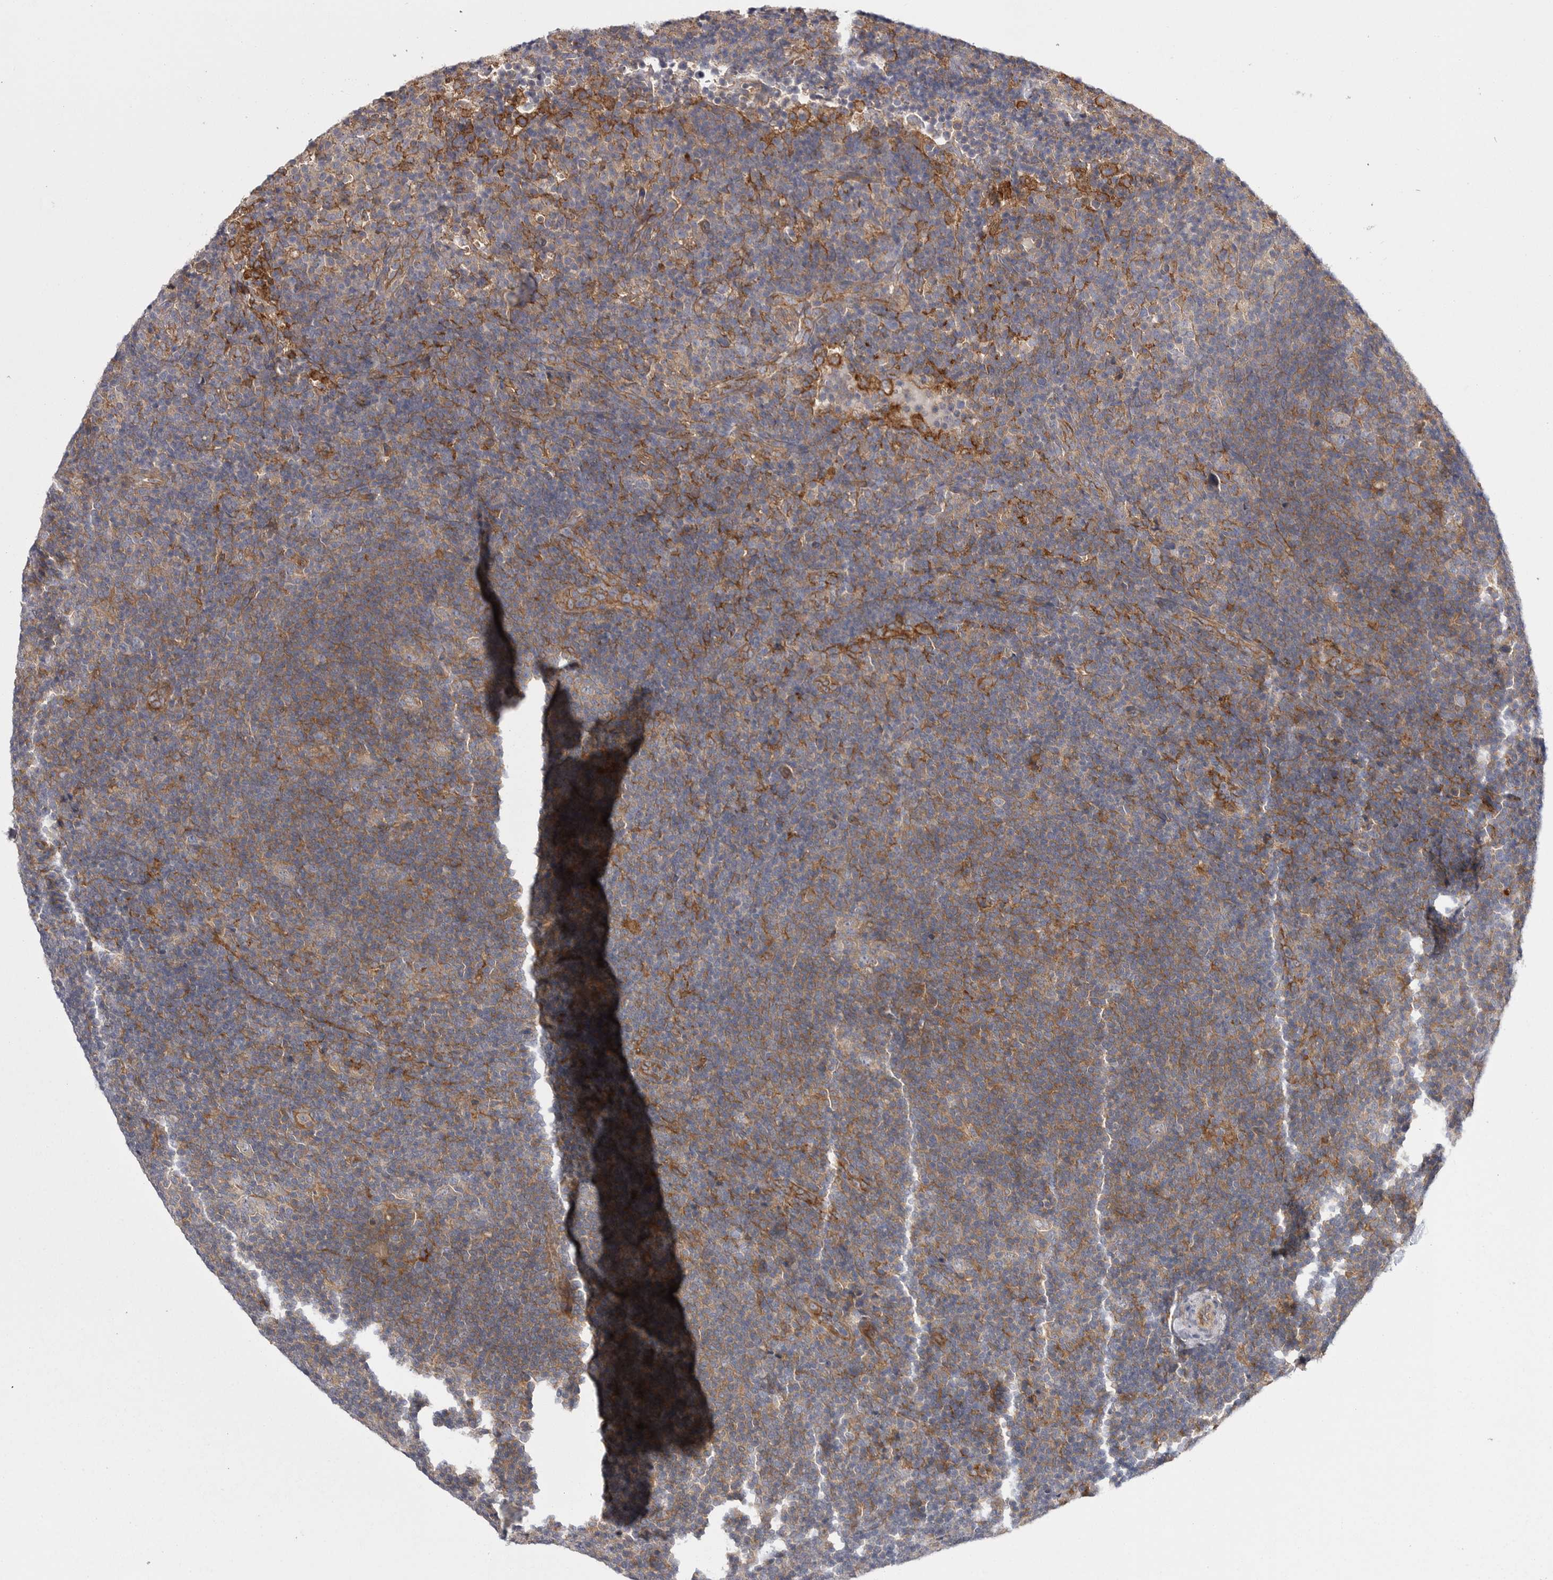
{"staining": {"intensity": "weak", "quantity": "<25%", "location": "cytoplasmic/membranous"}, "tissue": "lymphoma", "cell_type": "Tumor cells", "image_type": "cancer", "snomed": [{"axis": "morphology", "description": "Hodgkin's disease, NOS"}, {"axis": "topography", "description": "Lymph node"}], "caption": "A micrograph of Hodgkin's disease stained for a protein shows no brown staining in tumor cells.", "gene": "OSBPL9", "patient": {"sex": "female", "age": 57}}